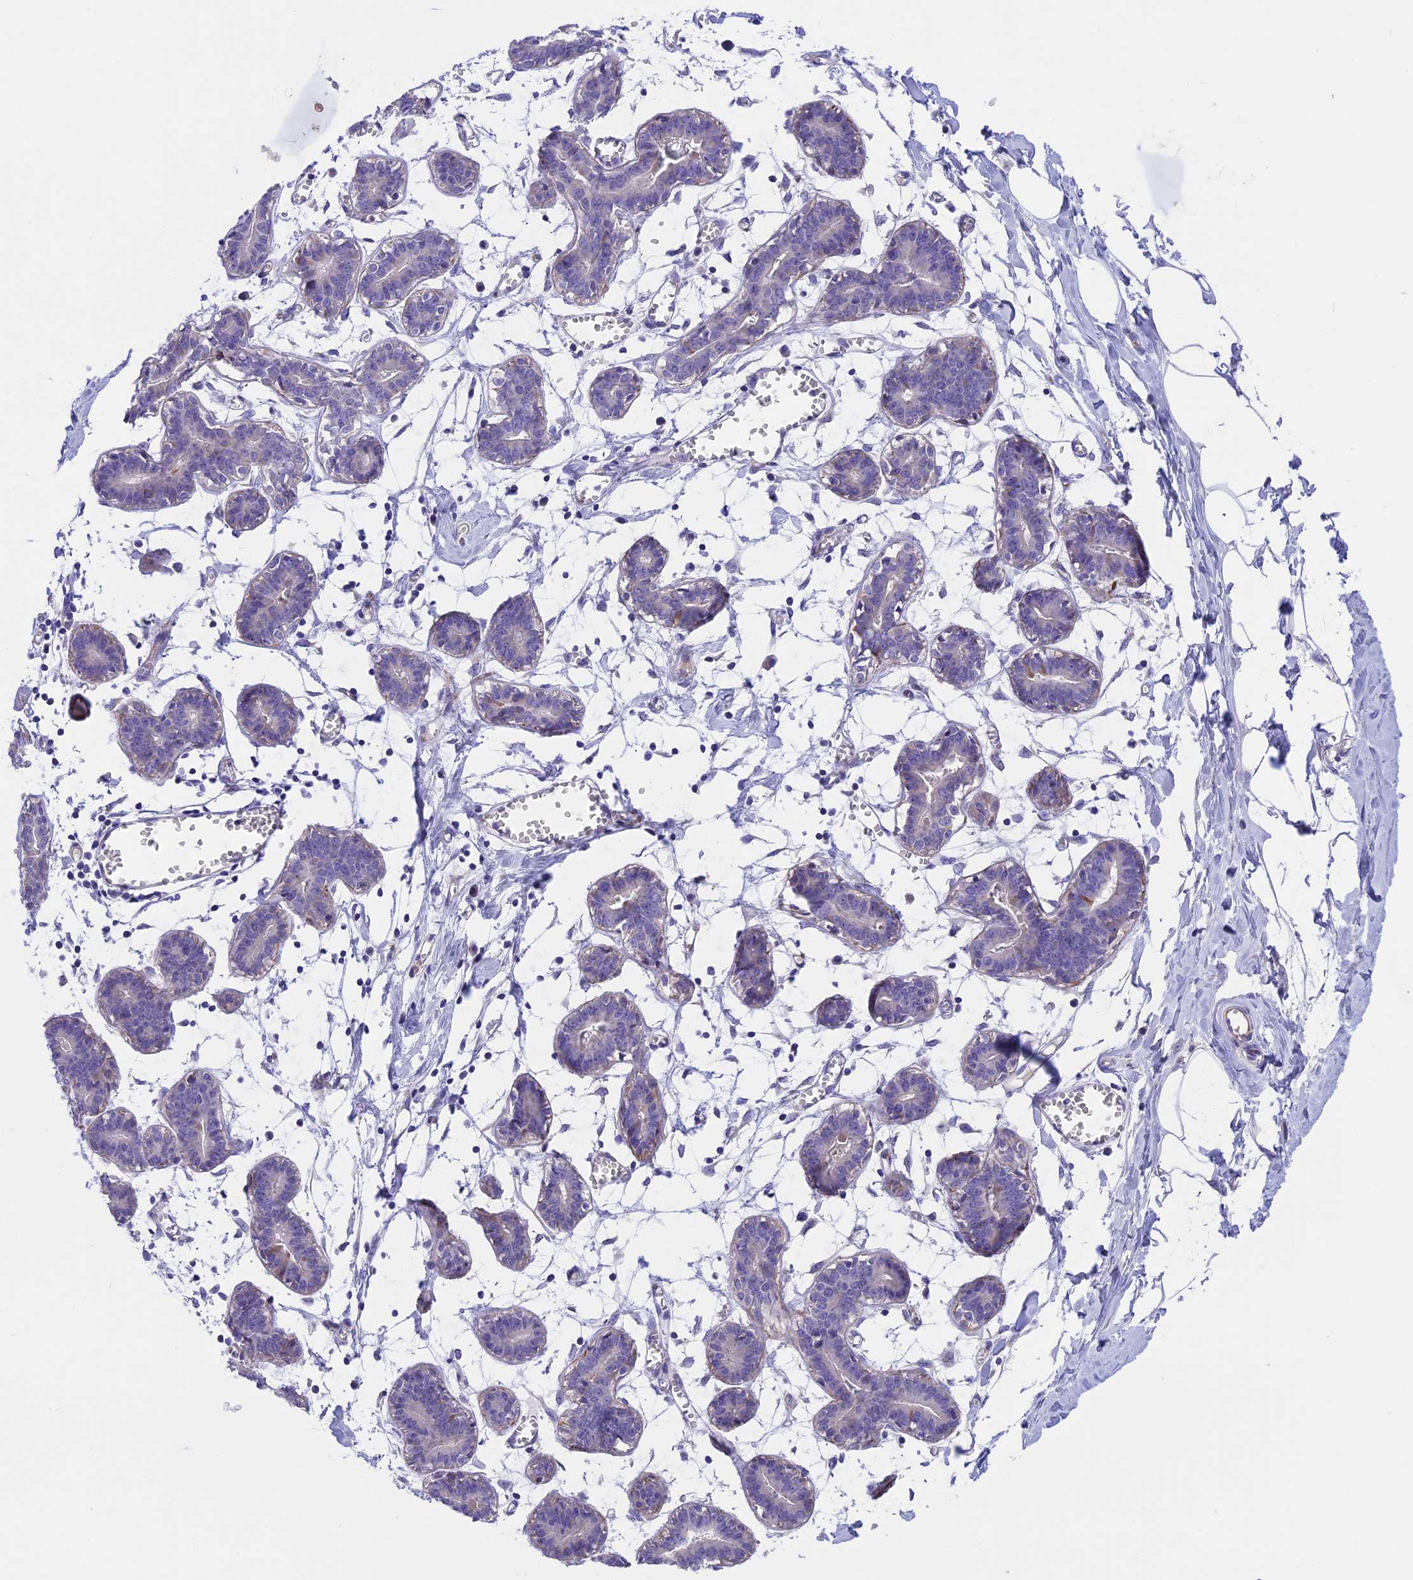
{"staining": {"intensity": "negative", "quantity": "none", "location": "none"}, "tissue": "breast", "cell_type": "Adipocytes", "image_type": "normal", "snomed": [{"axis": "morphology", "description": "Normal tissue, NOS"}, {"axis": "topography", "description": "Breast"}], "caption": "IHC histopathology image of unremarkable breast: breast stained with DAB displays no significant protein expression in adipocytes.", "gene": "TMEM138", "patient": {"sex": "female", "age": 27}}